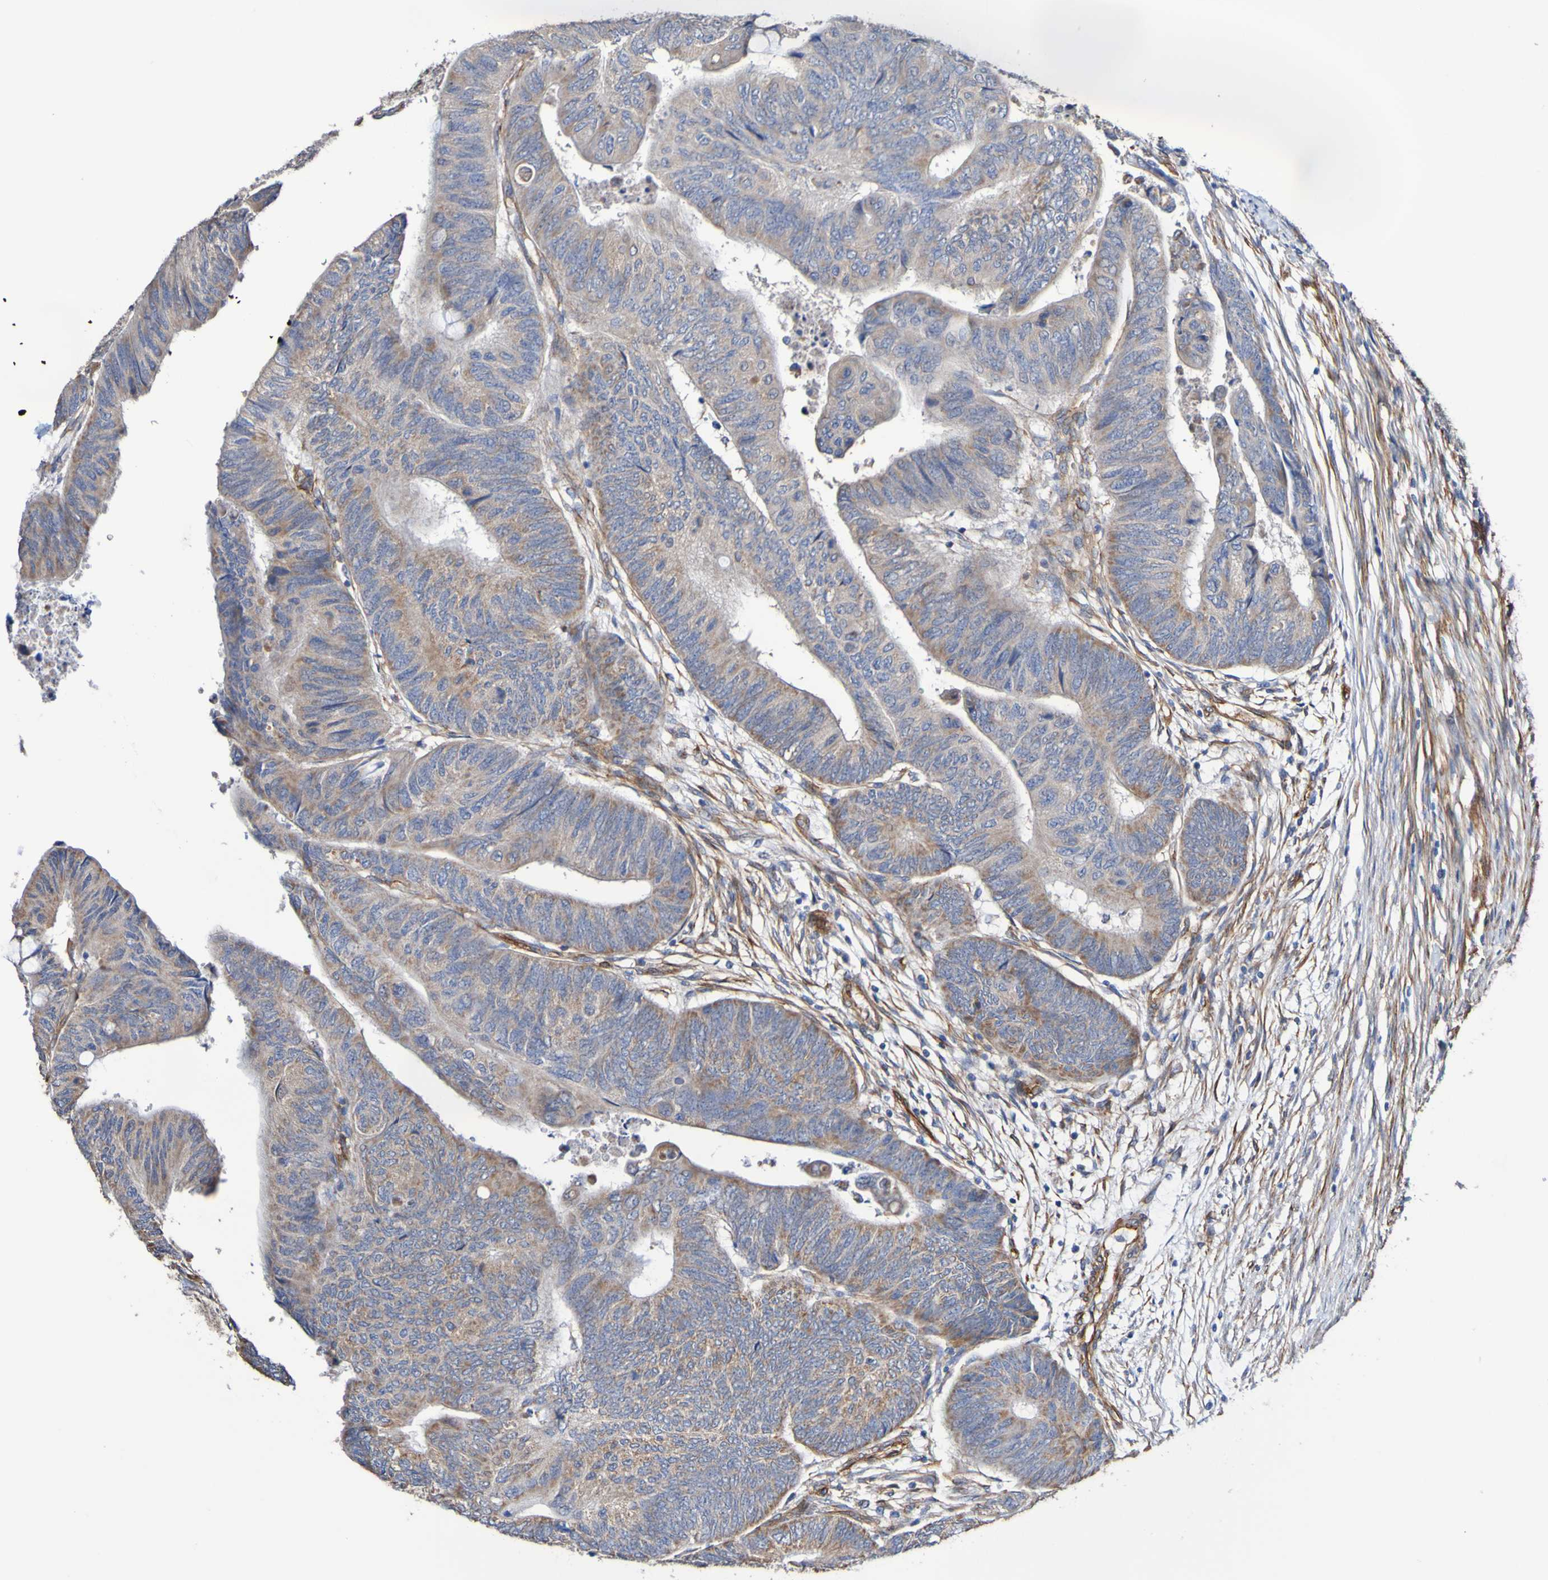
{"staining": {"intensity": "weak", "quantity": ">75%", "location": "cytoplasmic/membranous"}, "tissue": "colorectal cancer", "cell_type": "Tumor cells", "image_type": "cancer", "snomed": [{"axis": "morphology", "description": "Normal tissue, NOS"}, {"axis": "morphology", "description": "Adenocarcinoma, NOS"}, {"axis": "topography", "description": "Rectum"}, {"axis": "topography", "description": "Peripheral nerve tissue"}], "caption": "This photomicrograph reveals immunohistochemistry (IHC) staining of adenocarcinoma (colorectal), with low weak cytoplasmic/membranous expression in approximately >75% of tumor cells.", "gene": "ELMOD3", "patient": {"sex": "male", "age": 92}}